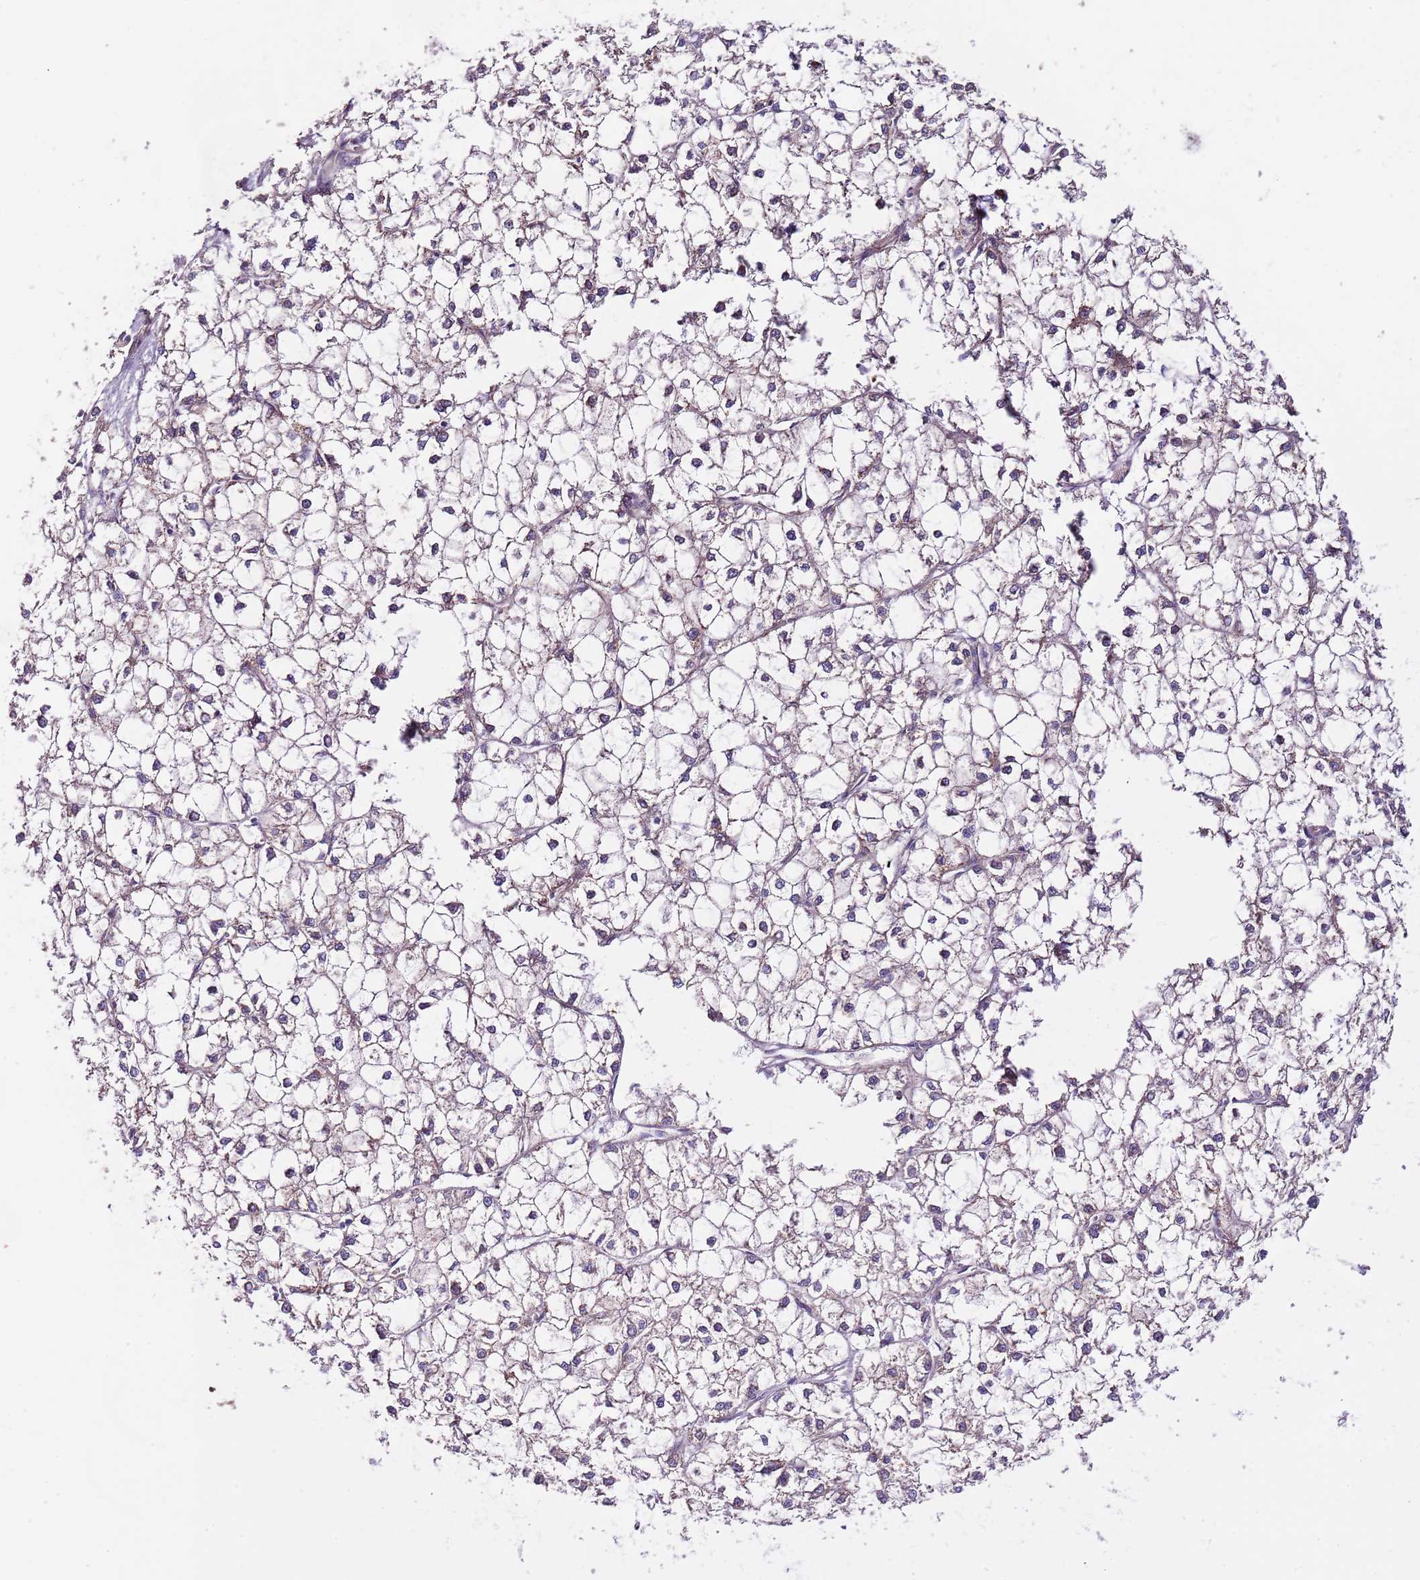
{"staining": {"intensity": "negative", "quantity": "none", "location": "none"}, "tissue": "liver cancer", "cell_type": "Tumor cells", "image_type": "cancer", "snomed": [{"axis": "morphology", "description": "Carcinoma, Hepatocellular, NOS"}, {"axis": "topography", "description": "Liver"}], "caption": "Immunohistochemical staining of liver hepatocellular carcinoma reveals no significant staining in tumor cells.", "gene": "DOCK6", "patient": {"sex": "female", "age": 43}}